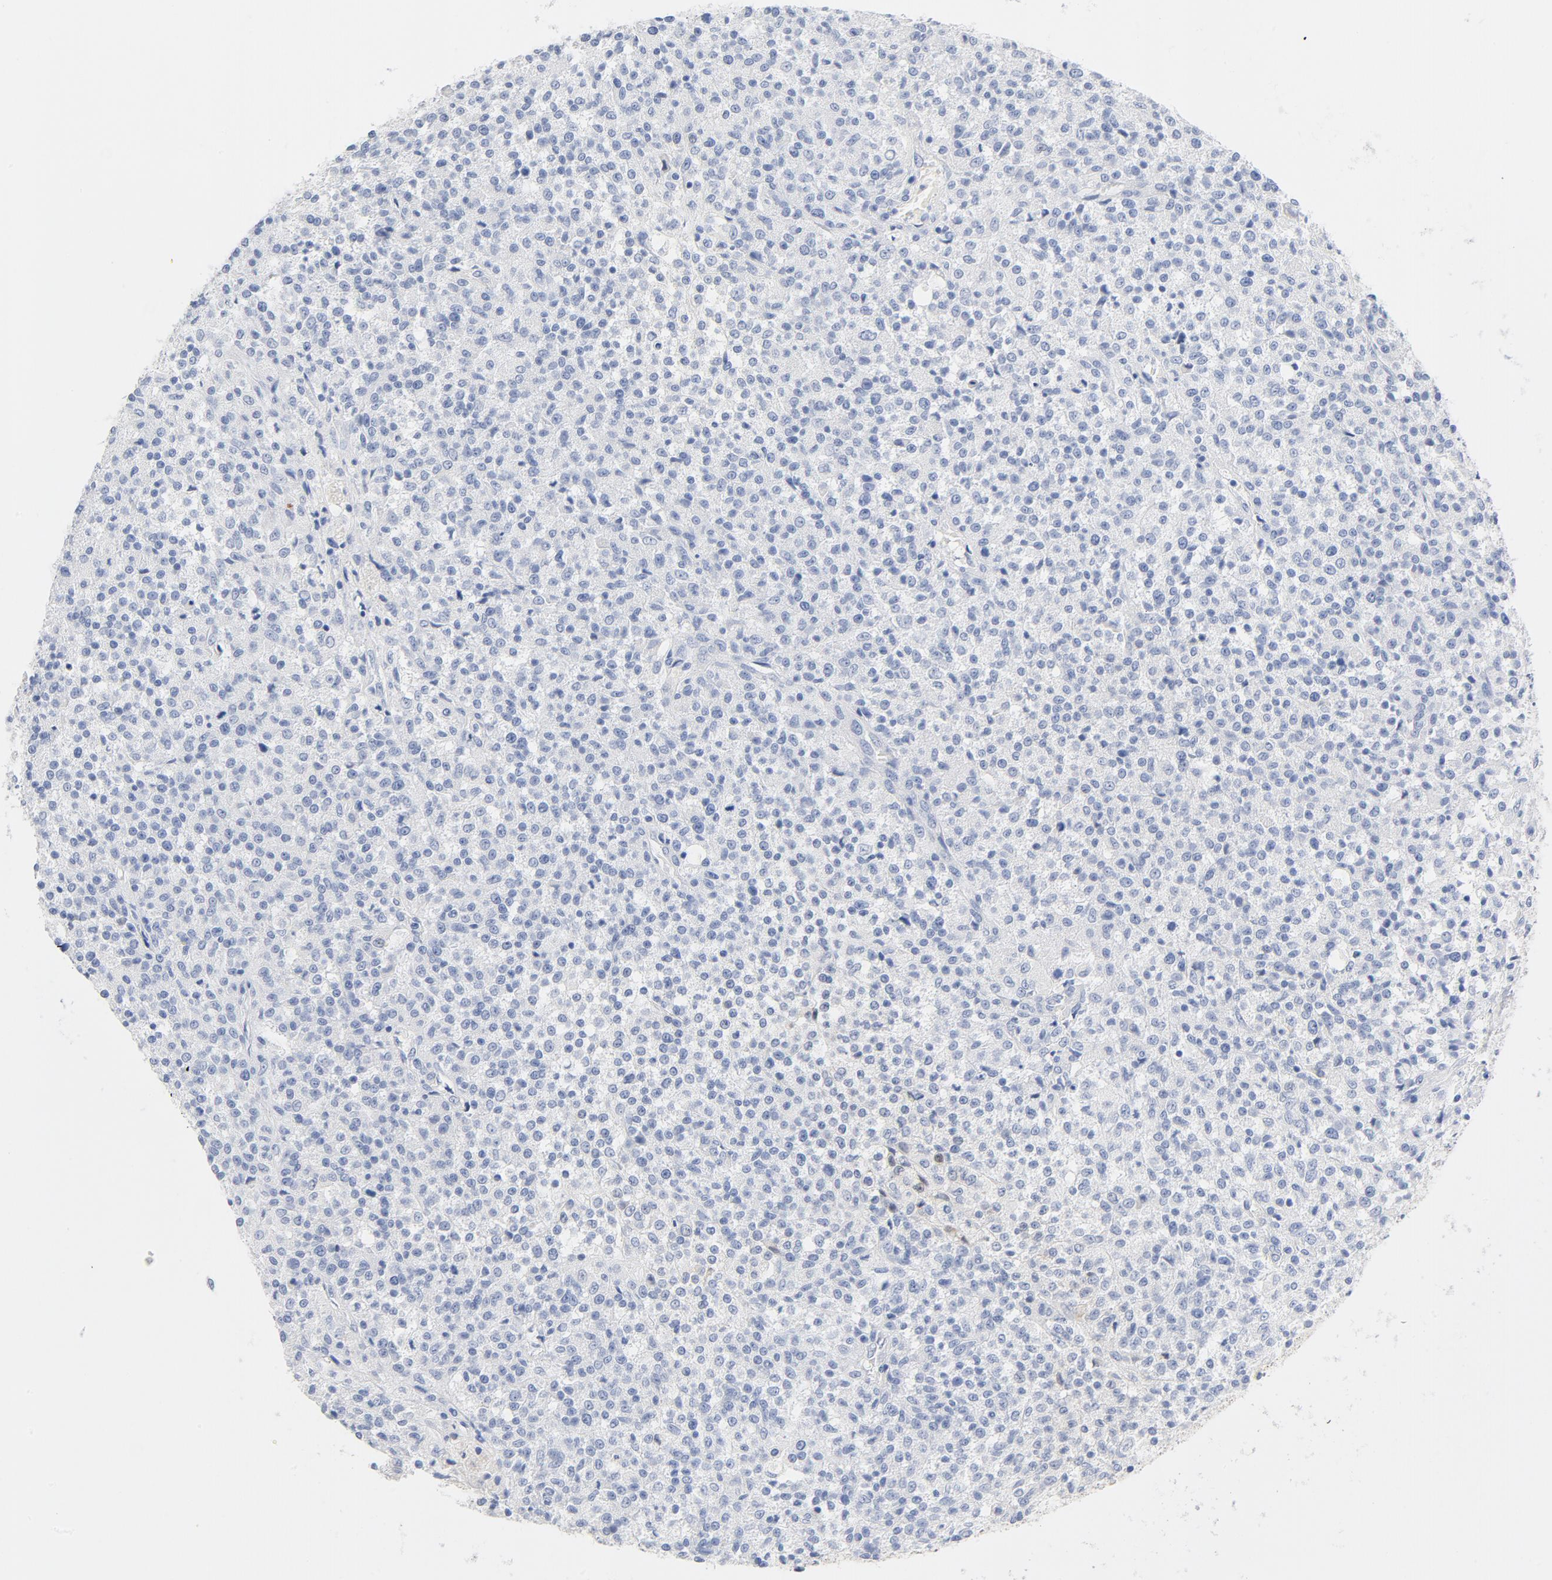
{"staining": {"intensity": "negative", "quantity": "none", "location": "none"}, "tissue": "testis cancer", "cell_type": "Tumor cells", "image_type": "cancer", "snomed": [{"axis": "morphology", "description": "Seminoma, NOS"}, {"axis": "topography", "description": "Testis"}], "caption": "High power microscopy image of an immunohistochemistry photomicrograph of testis seminoma, revealing no significant expression in tumor cells.", "gene": "HOMER1", "patient": {"sex": "male", "age": 59}}